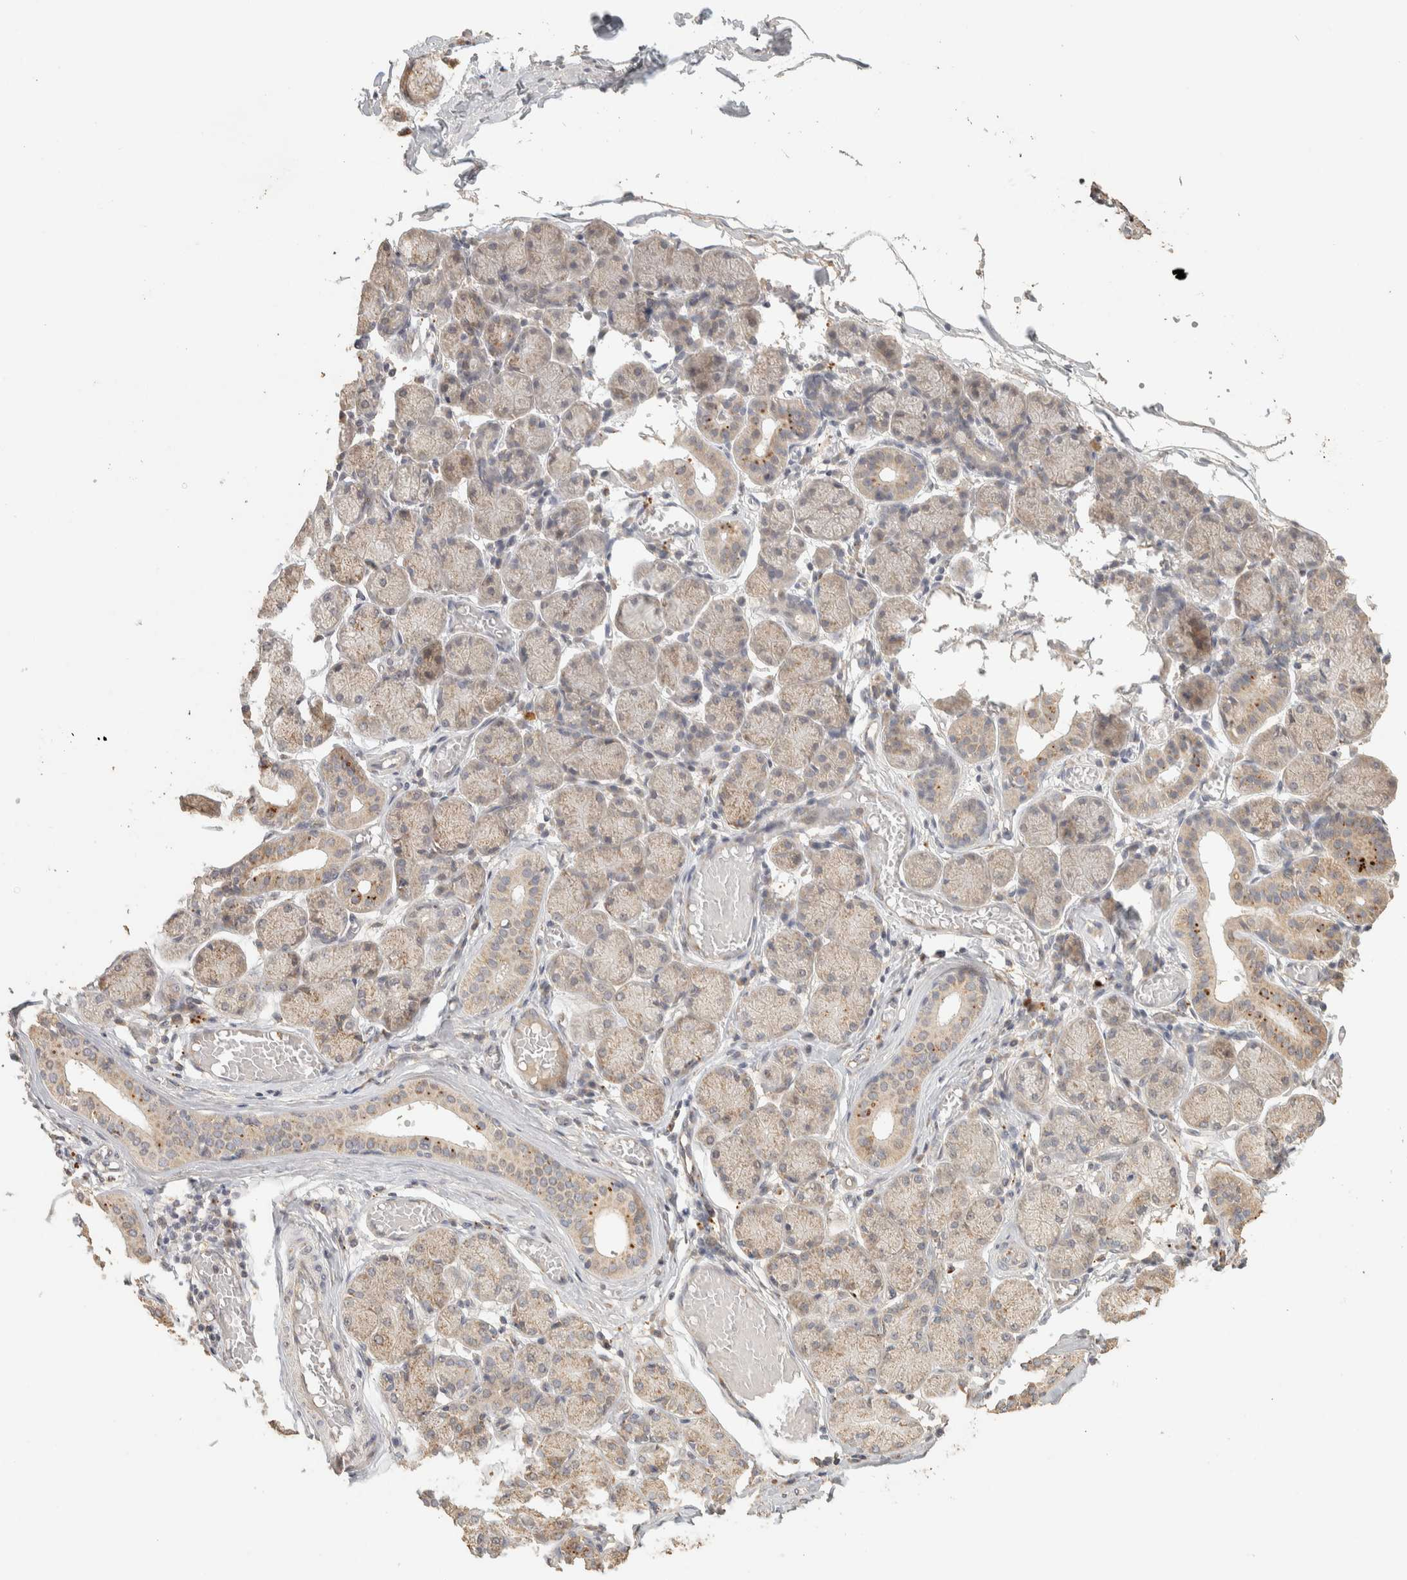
{"staining": {"intensity": "weak", "quantity": "<25%", "location": "cytoplasmic/membranous"}, "tissue": "salivary gland", "cell_type": "Glandular cells", "image_type": "normal", "snomed": [{"axis": "morphology", "description": "Normal tissue, NOS"}, {"axis": "topography", "description": "Salivary gland"}], "caption": "IHC of normal human salivary gland reveals no expression in glandular cells.", "gene": "ITPA", "patient": {"sex": "female", "age": 24}}